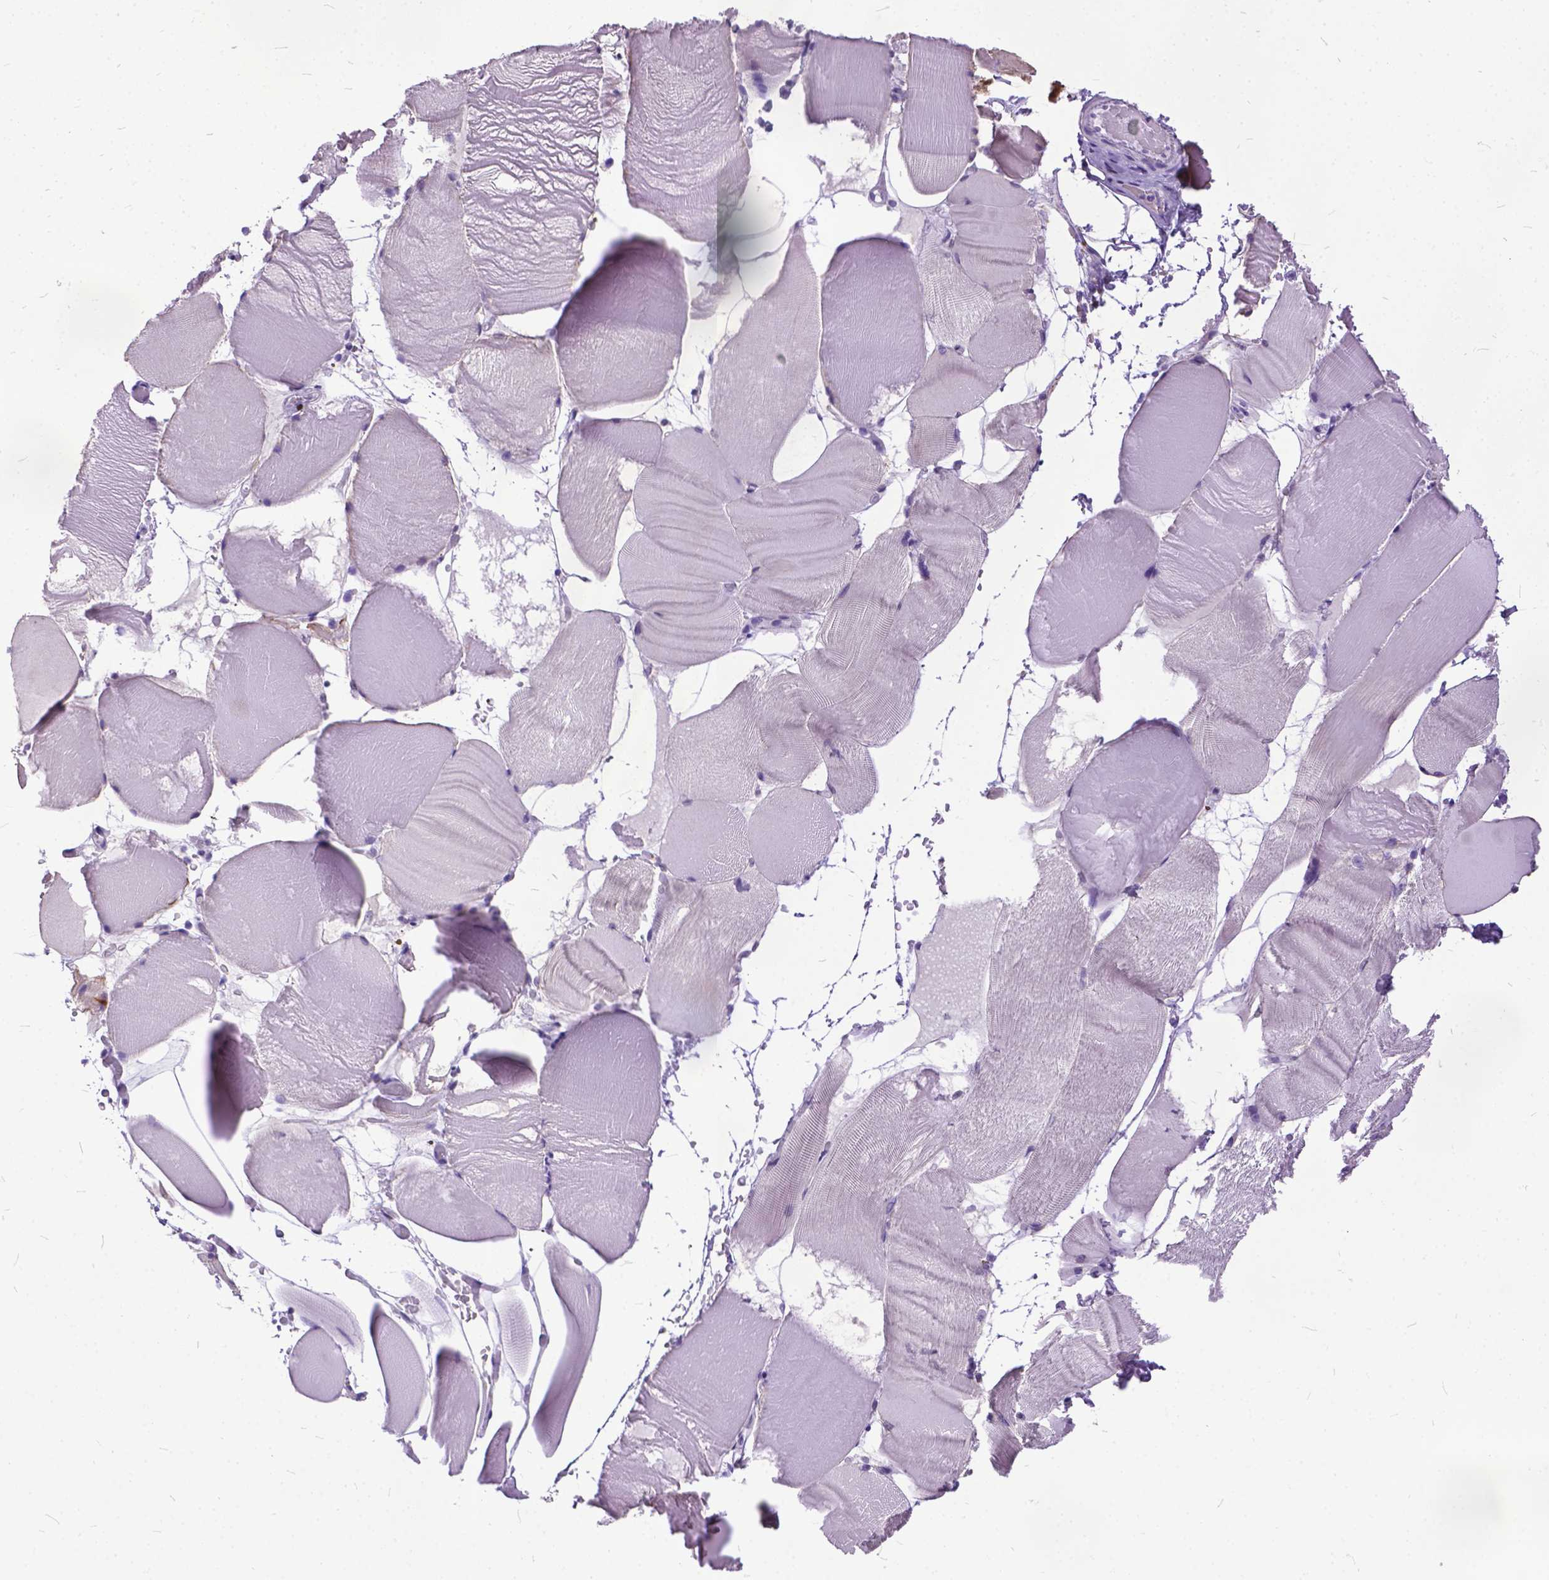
{"staining": {"intensity": "negative", "quantity": "none", "location": "none"}, "tissue": "skeletal muscle", "cell_type": "Myocytes", "image_type": "normal", "snomed": [{"axis": "morphology", "description": "Normal tissue, NOS"}, {"axis": "topography", "description": "Skeletal muscle"}], "caption": "This is an immunohistochemistry image of benign skeletal muscle. There is no staining in myocytes.", "gene": "MARCHF10", "patient": {"sex": "female", "age": 37}}